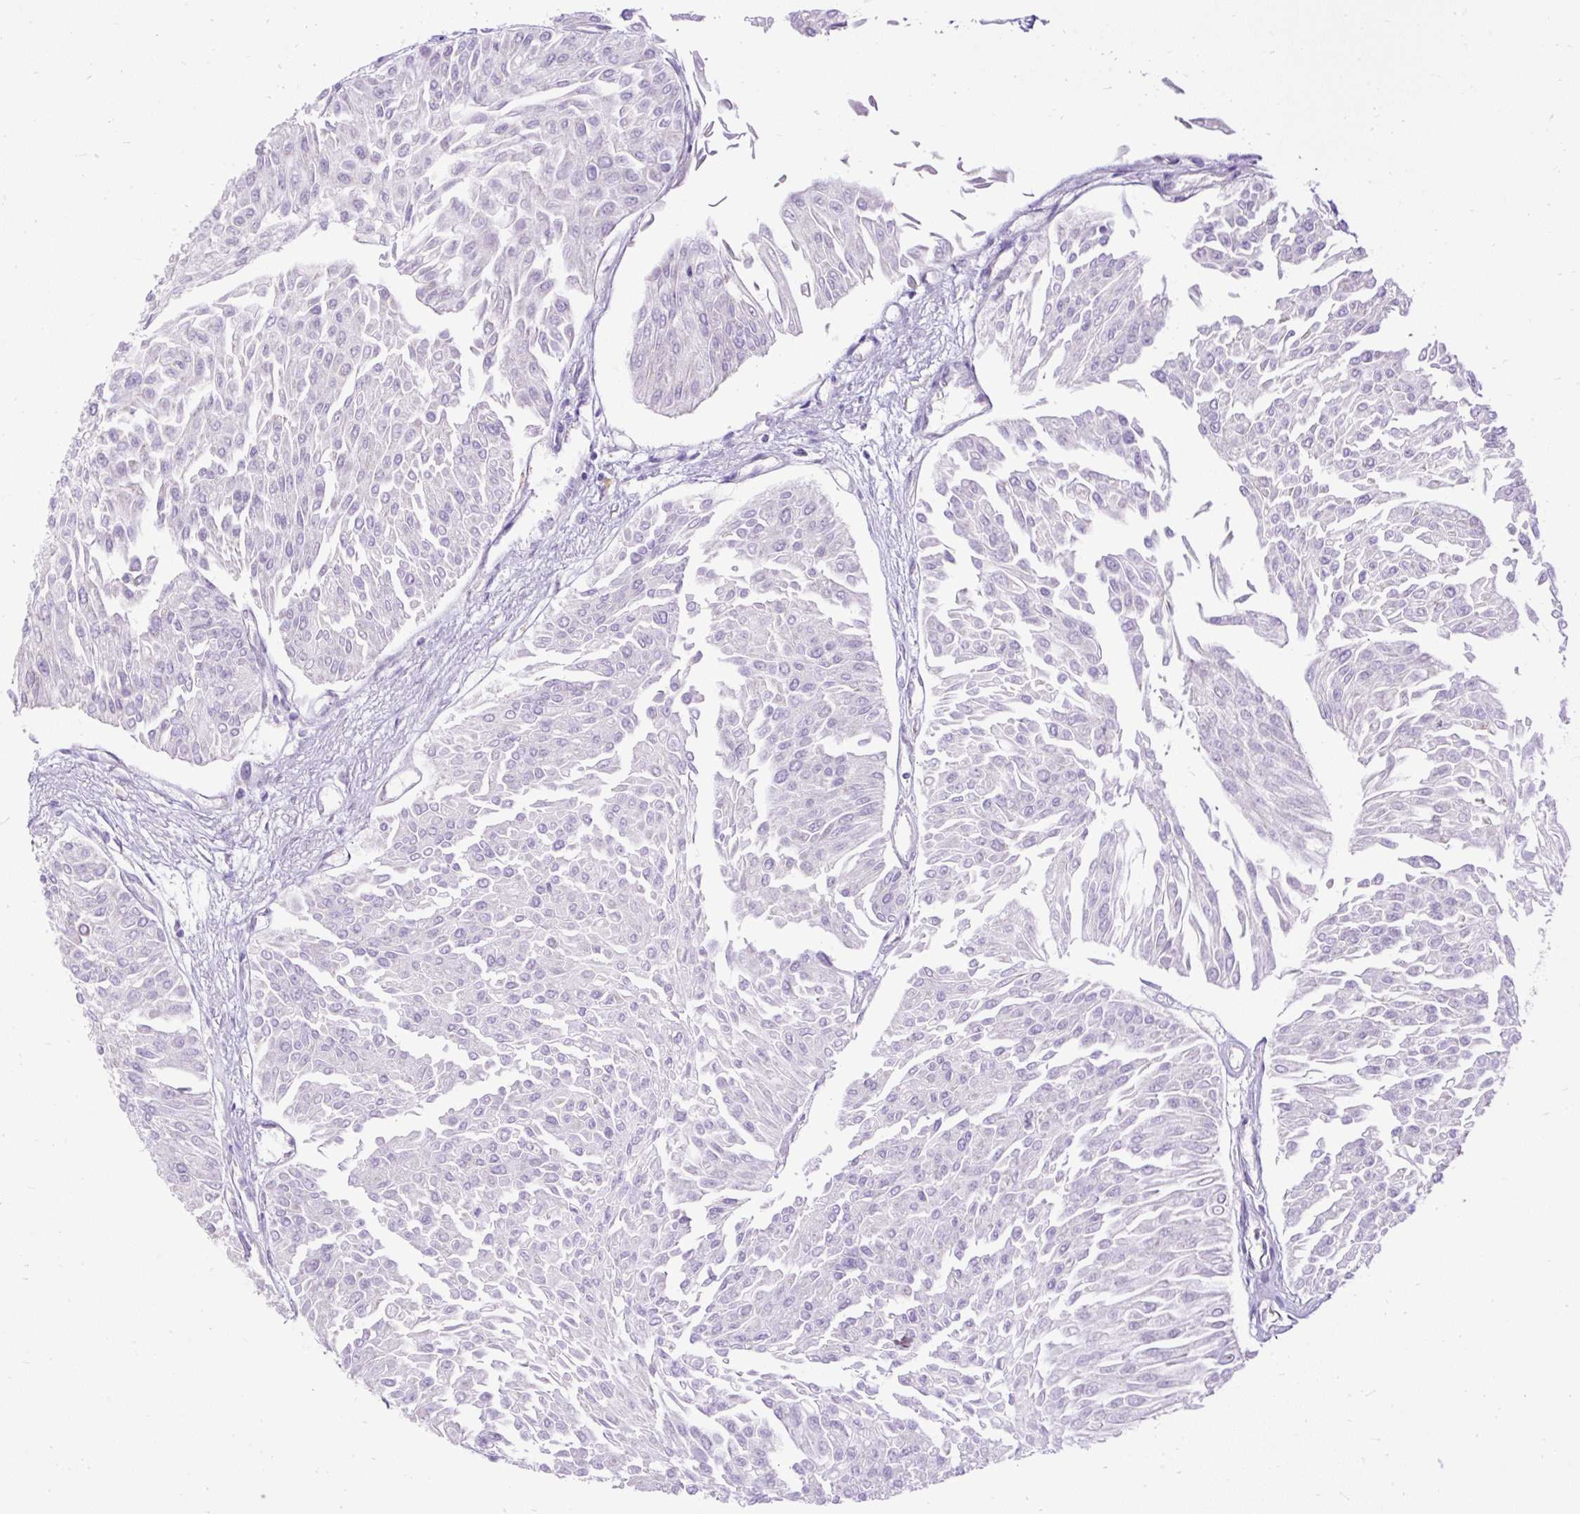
{"staining": {"intensity": "negative", "quantity": "none", "location": "none"}, "tissue": "urothelial cancer", "cell_type": "Tumor cells", "image_type": "cancer", "snomed": [{"axis": "morphology", "description": "Urothelial carcinoma, Low grade"}, {"axis": "topography", "description": "Urinary bladder"}], "caption": "High power microscopy image of an immunohistochemistry photomicrograph of urothelial cancer, revealing no significant staining in tumor cells.", "gene": "SYBU", "patient": {"sex": "male", "age": 67}}